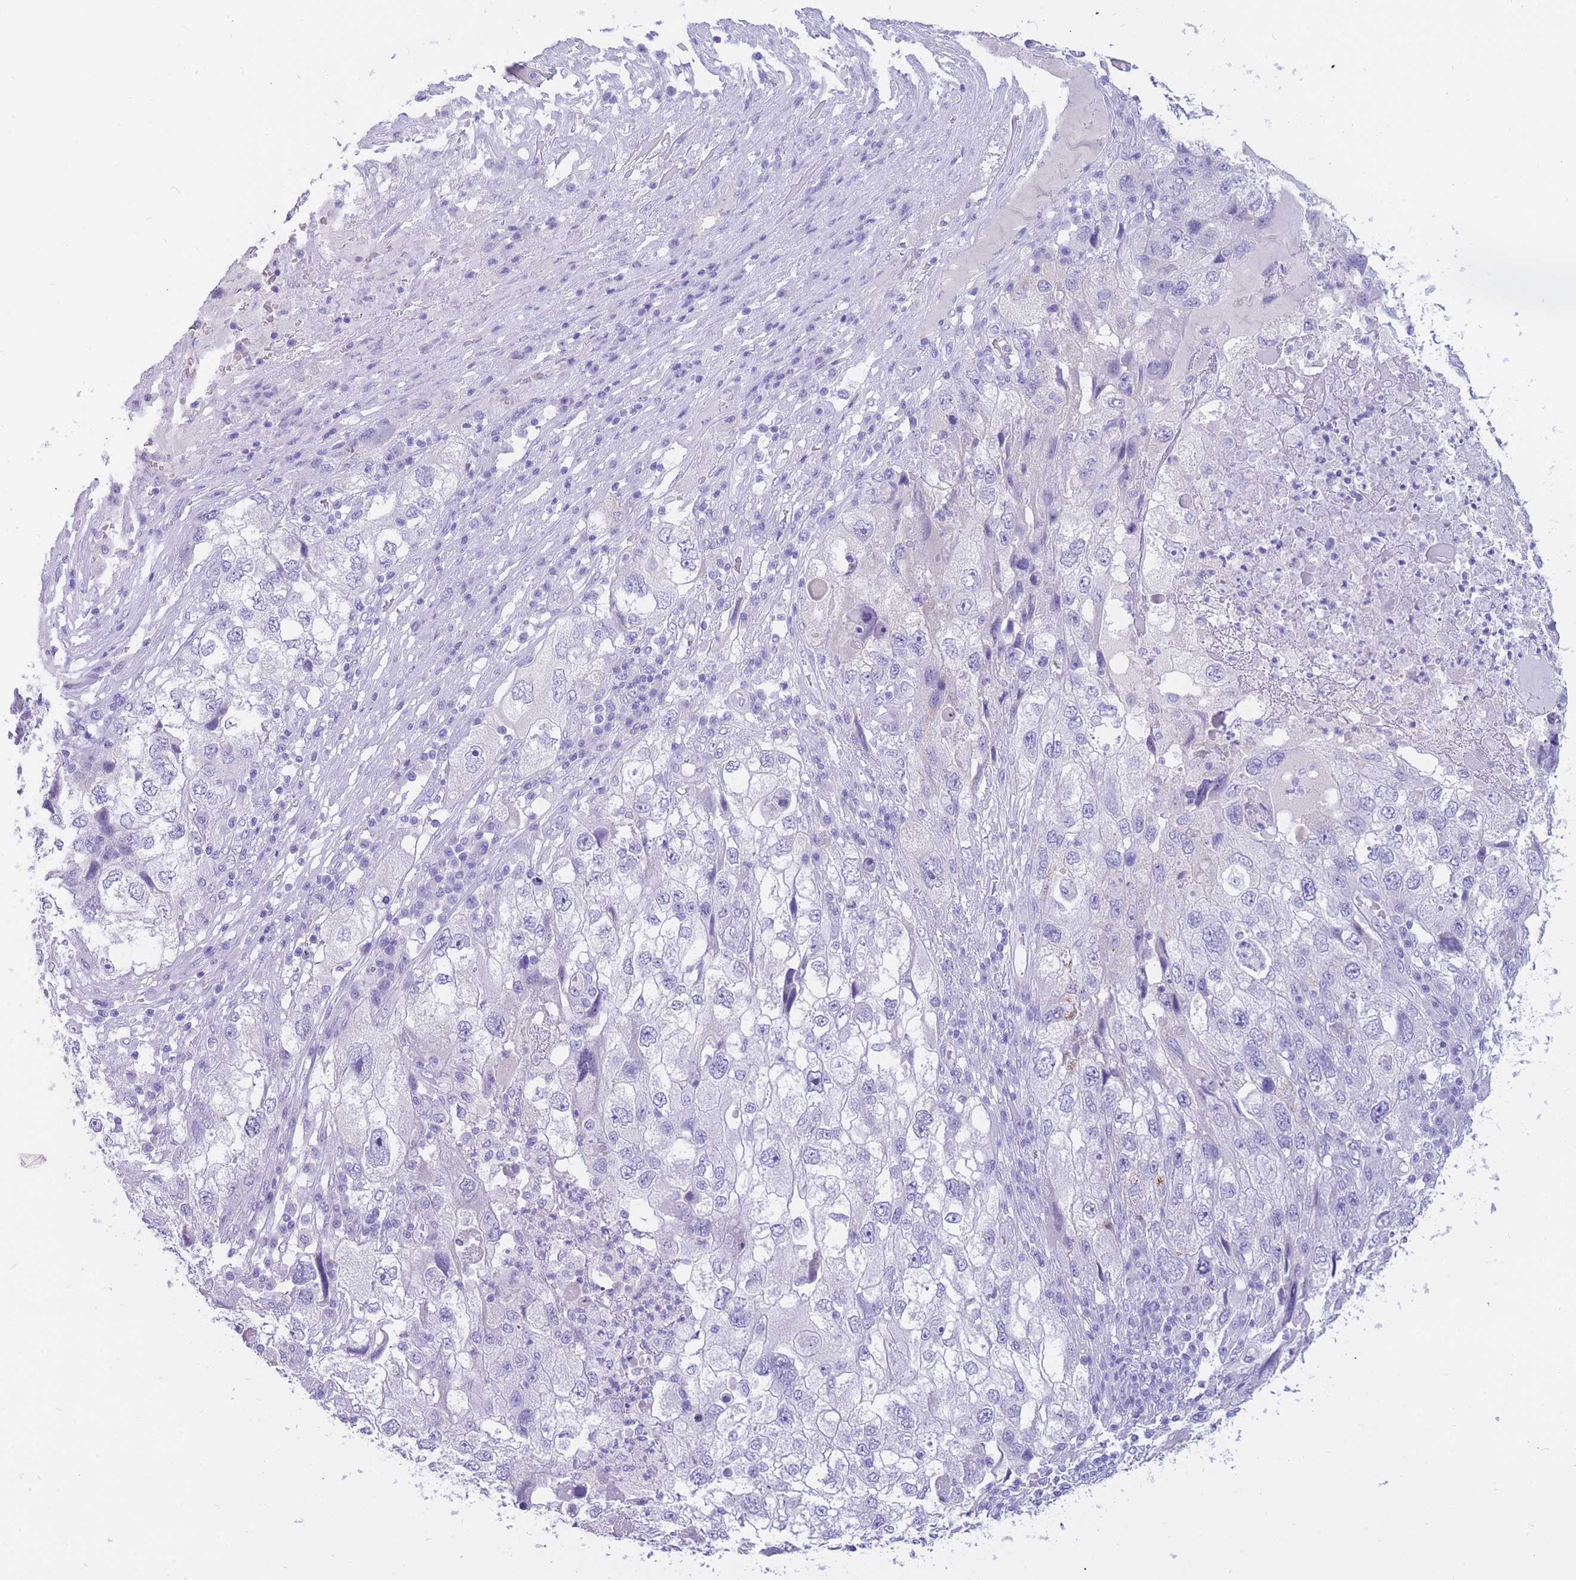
{"staining": {"intensity": "negative", "quantity": "none", "location": "none"}, "tissue": "endometrial cancer", "cell_type": "Tumor cells", "image_type": "cancer", "snomed": [{"axis": "morphology", "description": "Adenocarcinoma, NOS"}, {"axis": "topography", "description": "Endometrium"}], "caption": "Human endometrial adenocarcinoma stained for a protein using immunohistochemistry reveals no staining in tumor cells.", "gene": "SULT1A1", "patient": {"sex": "female", "age": 49}}